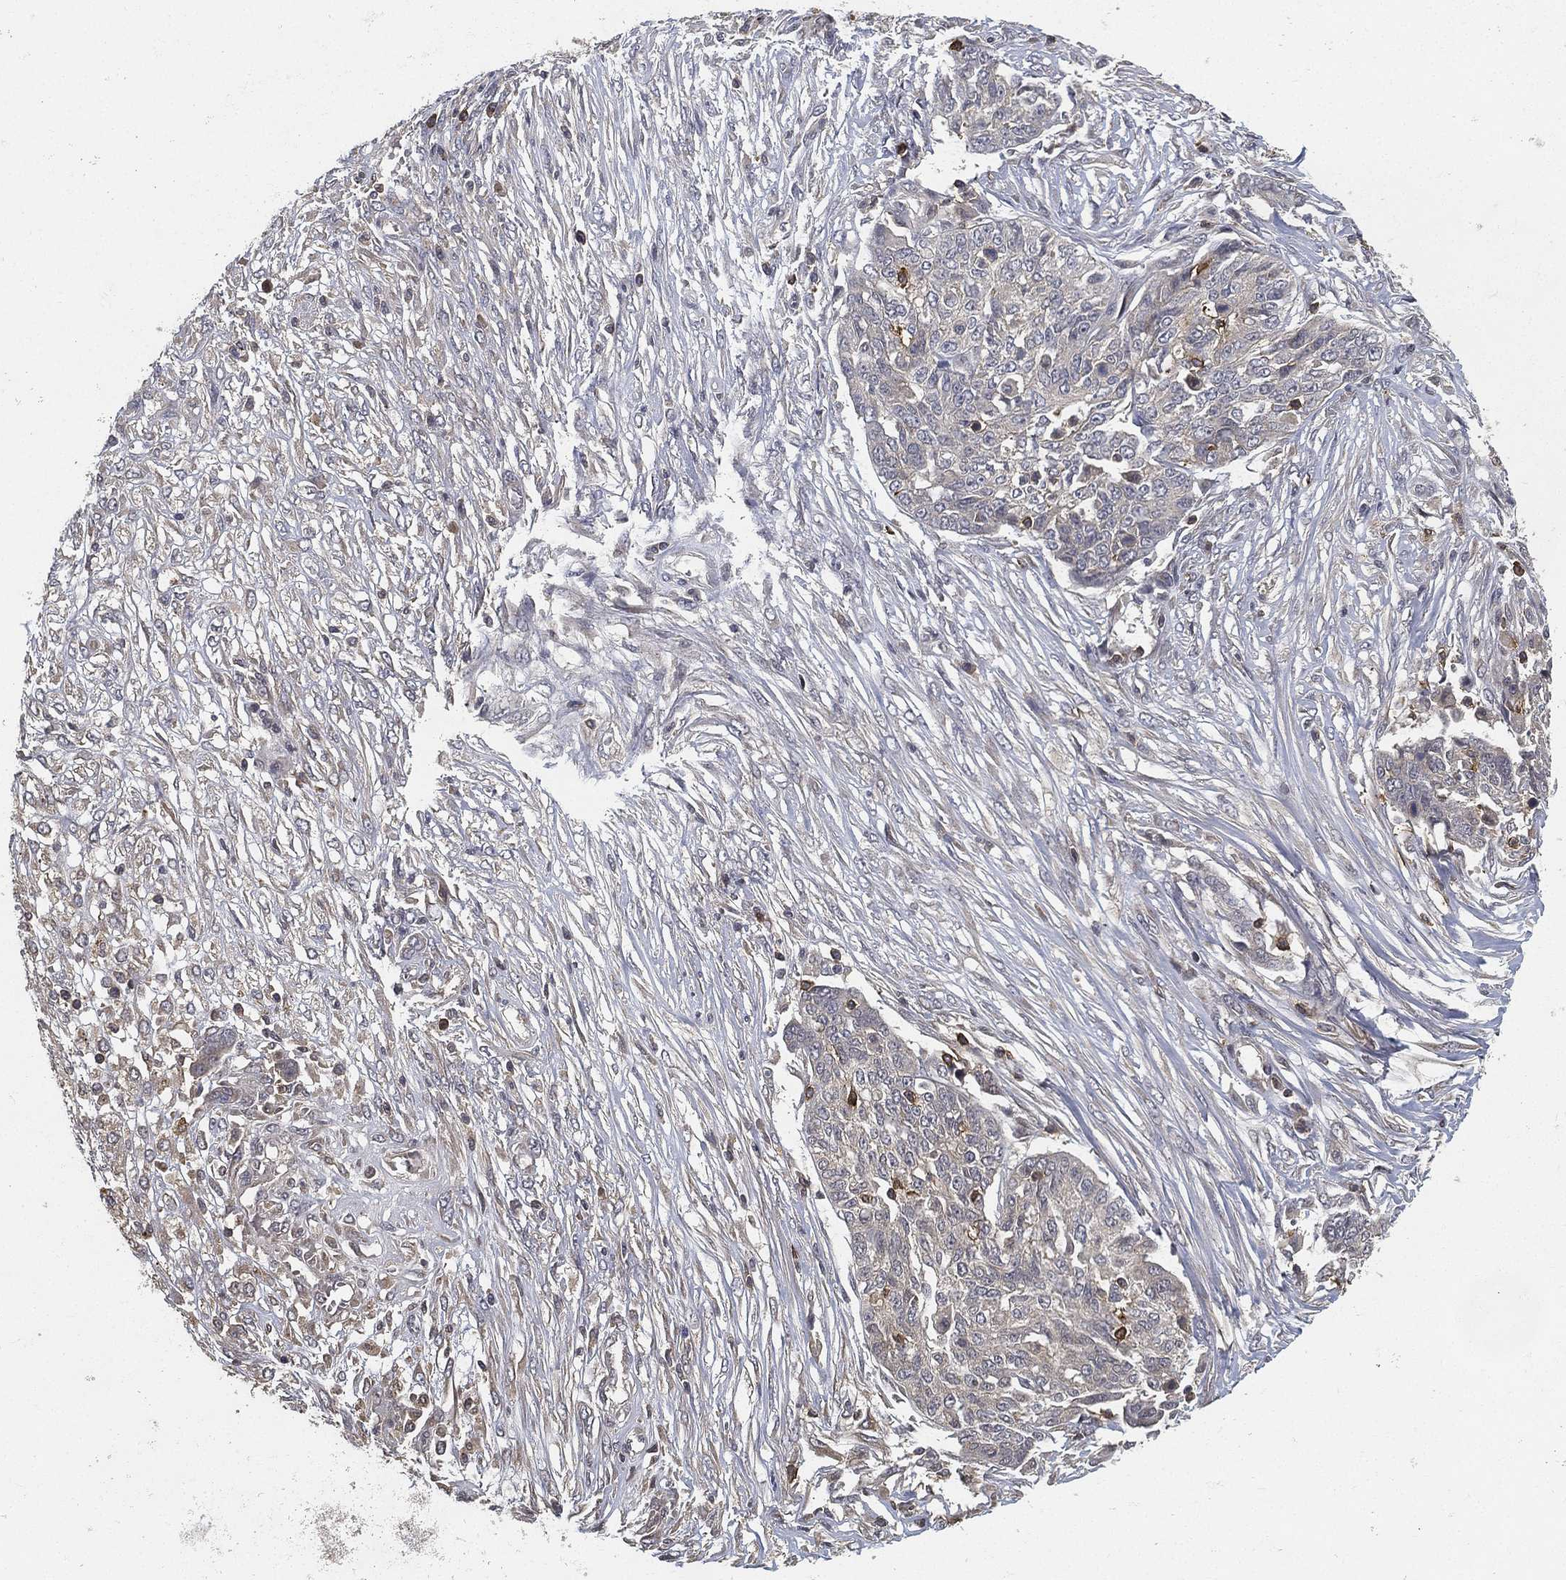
{"staining": {"intensity": "negative", "quantity": "none", "location": "none"}, "tissue": "ovarian cancer", "cell_type": "Tumor cells", "image_type": "cancer", "snomed": [{"axis": "morphology", "description": "Cystadenocarcinoma, serous, NOS"}, {"axis": "topography", "description": "Ovary"}], "caption": "This micrograph is of ovarian cancer (serous cystadenocarcinoma) stained with immunohistochemistry (IHC) to label a protein in brown with the nuclei are counter-stained blue. There is no staining in tumor cells. Nuclei are stained in blue.", "gene": "CFAP251", "patient": {"sex": "female", "age": 67}}